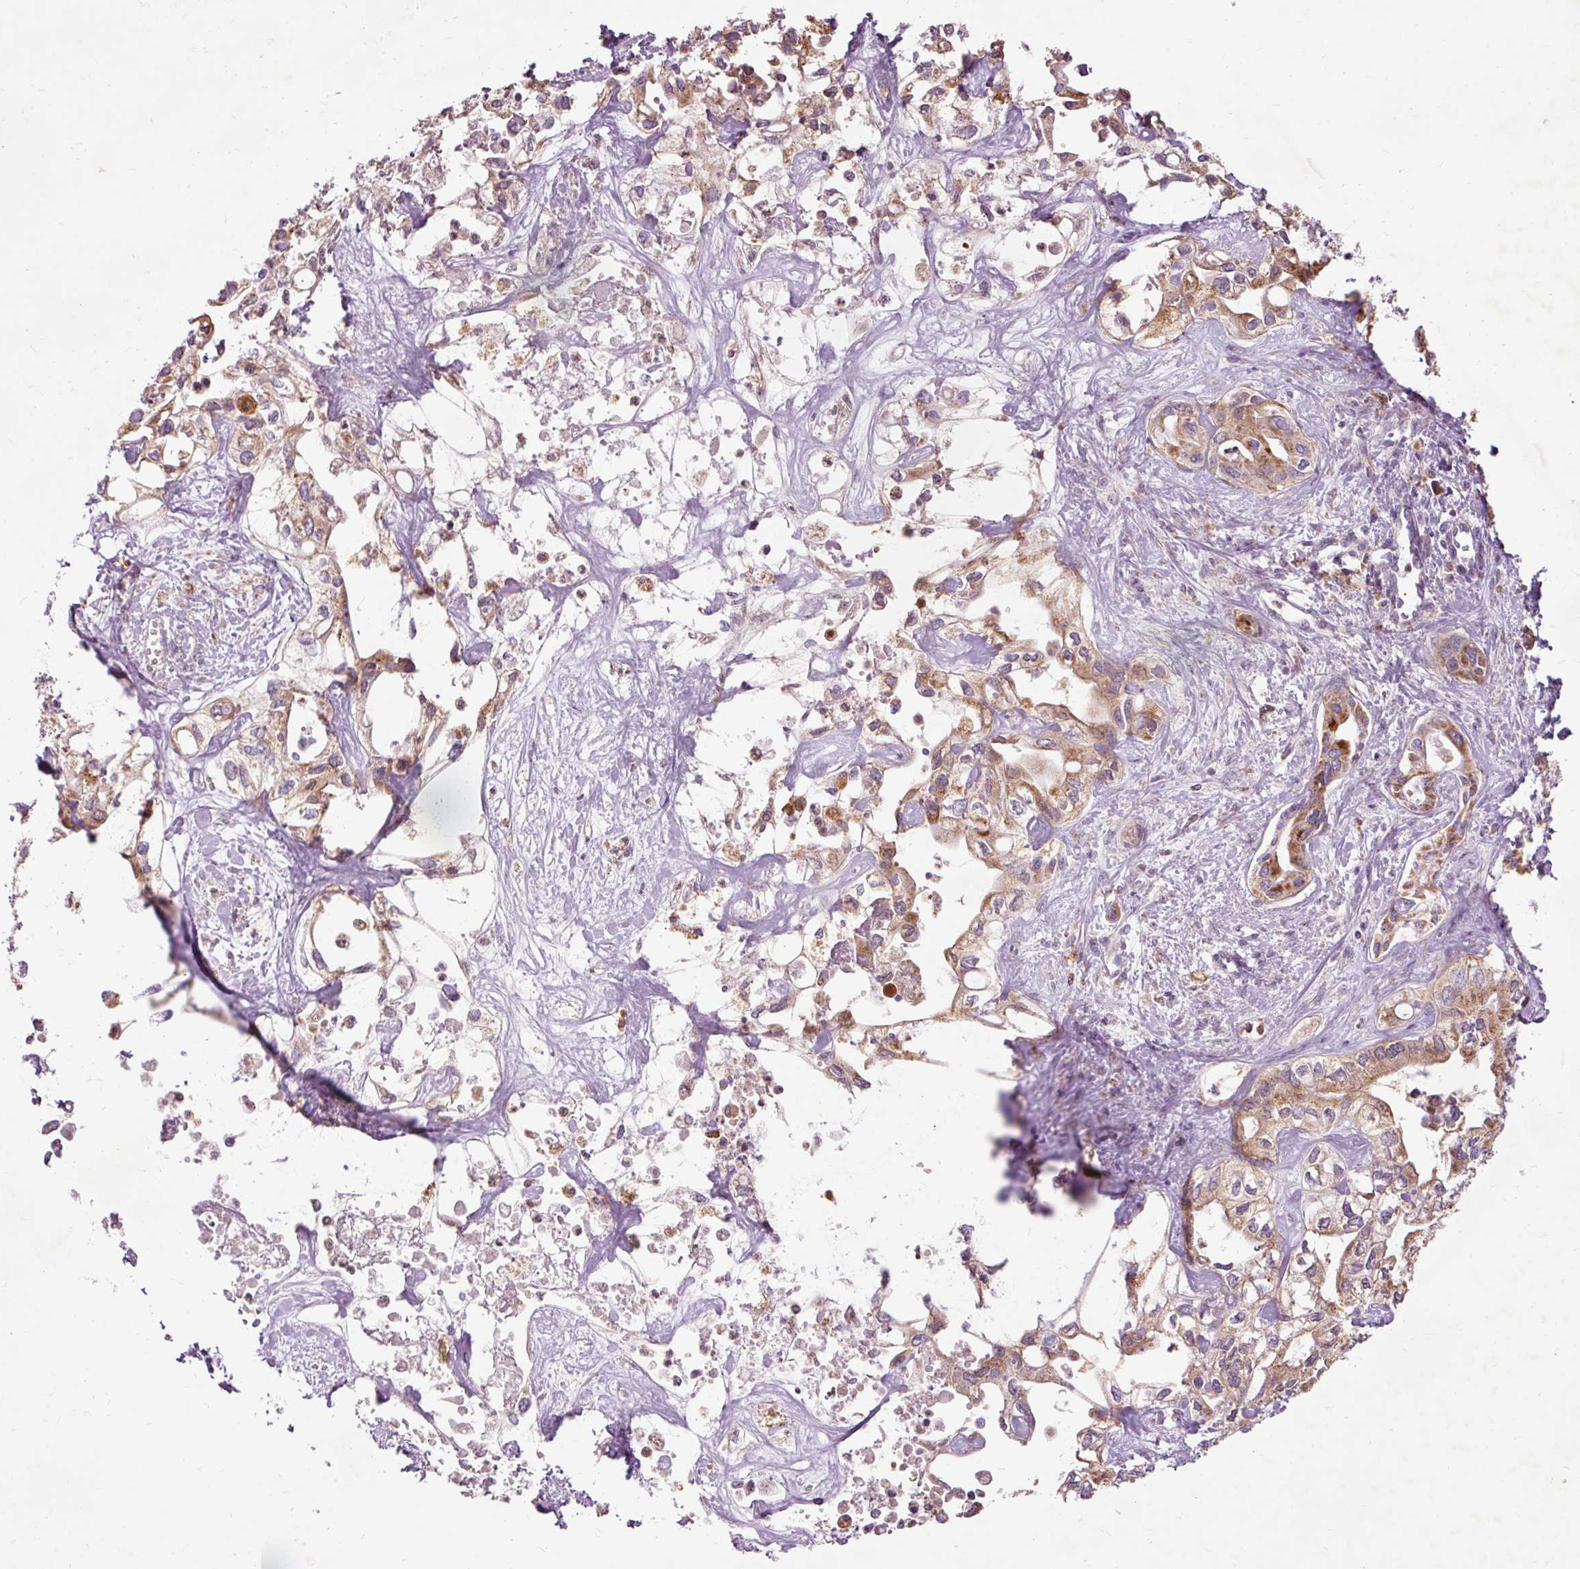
{"staining": {"intensity": "moderate", "quantity": "<25%", "location": "cytoplasmic/membranous"}, "tissue": "liver cancer", "cell_type": "Tumor cells", "image_type": "cancer", "snomed": [{"axis": "morphology", "description": "Cholangiocarcinoma"}, {"axis": "topography", "description": "Liver"}], "caption": "Liver cholangiocarcinoma stained with a brown dye displays moderate cytoplasmic/membranous positive expression in approximately <25% of tumor cells.", "gene": "PRDX5", "patient": {"sex": "female", "age": 64}}